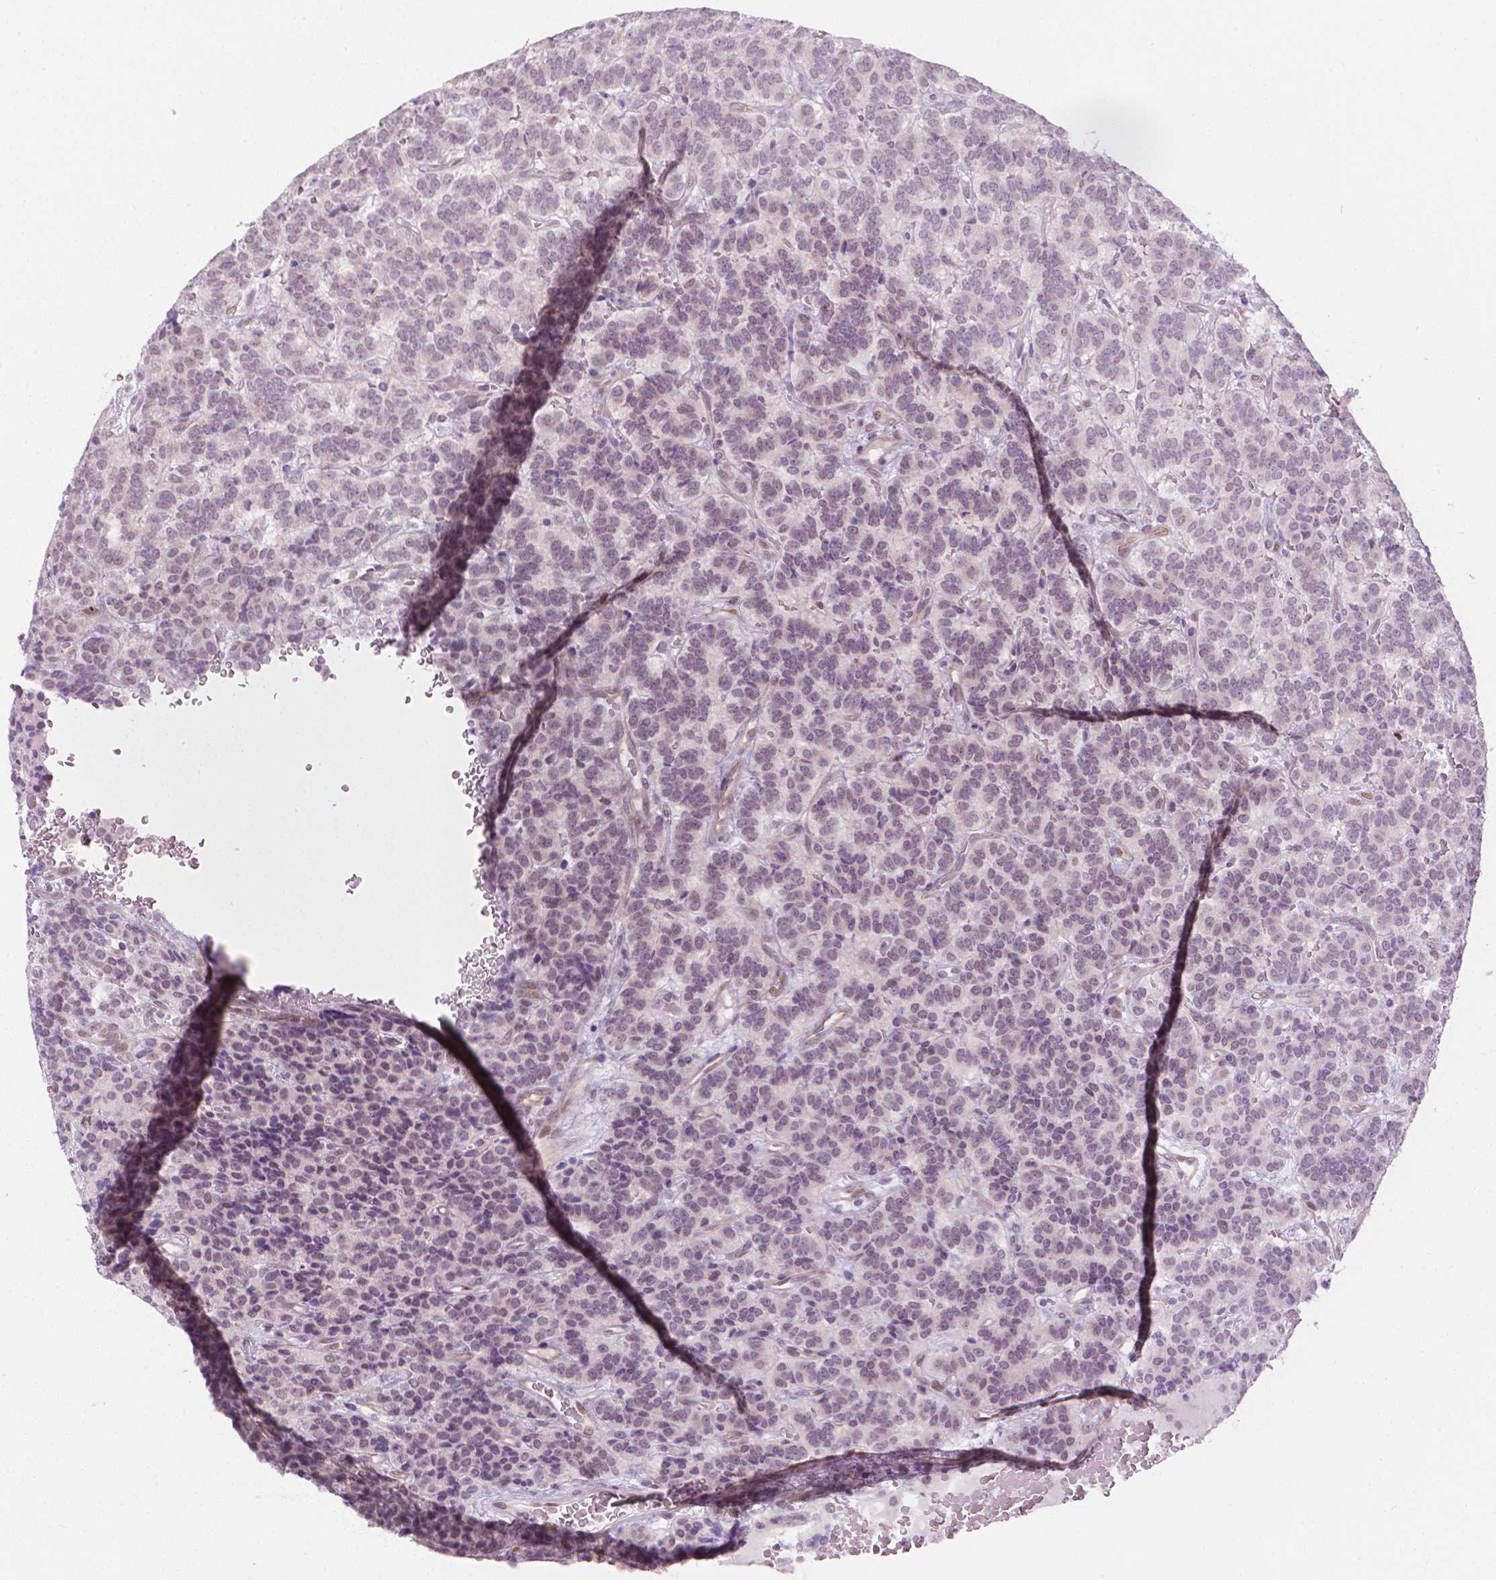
{"staining": {"intensity": "weak", "quantity": "<25%", "location": "nuclear"}, "tissue": "carcinoid", "cell_type": "Tumor cells", "image_type": "cancer", "snomed": [{"axis": "morphology", "description": "Carcinoid, malignant, NOS"}, {"axis": "topography", "description": "Pancreas"}], "caption": "Immunohistochemistry (IHC) of human malignant carcinoid exhibits no staining in tumor cells.", "gene": "CDKN1C", "patient": {"sex": "male", "age": 36}}